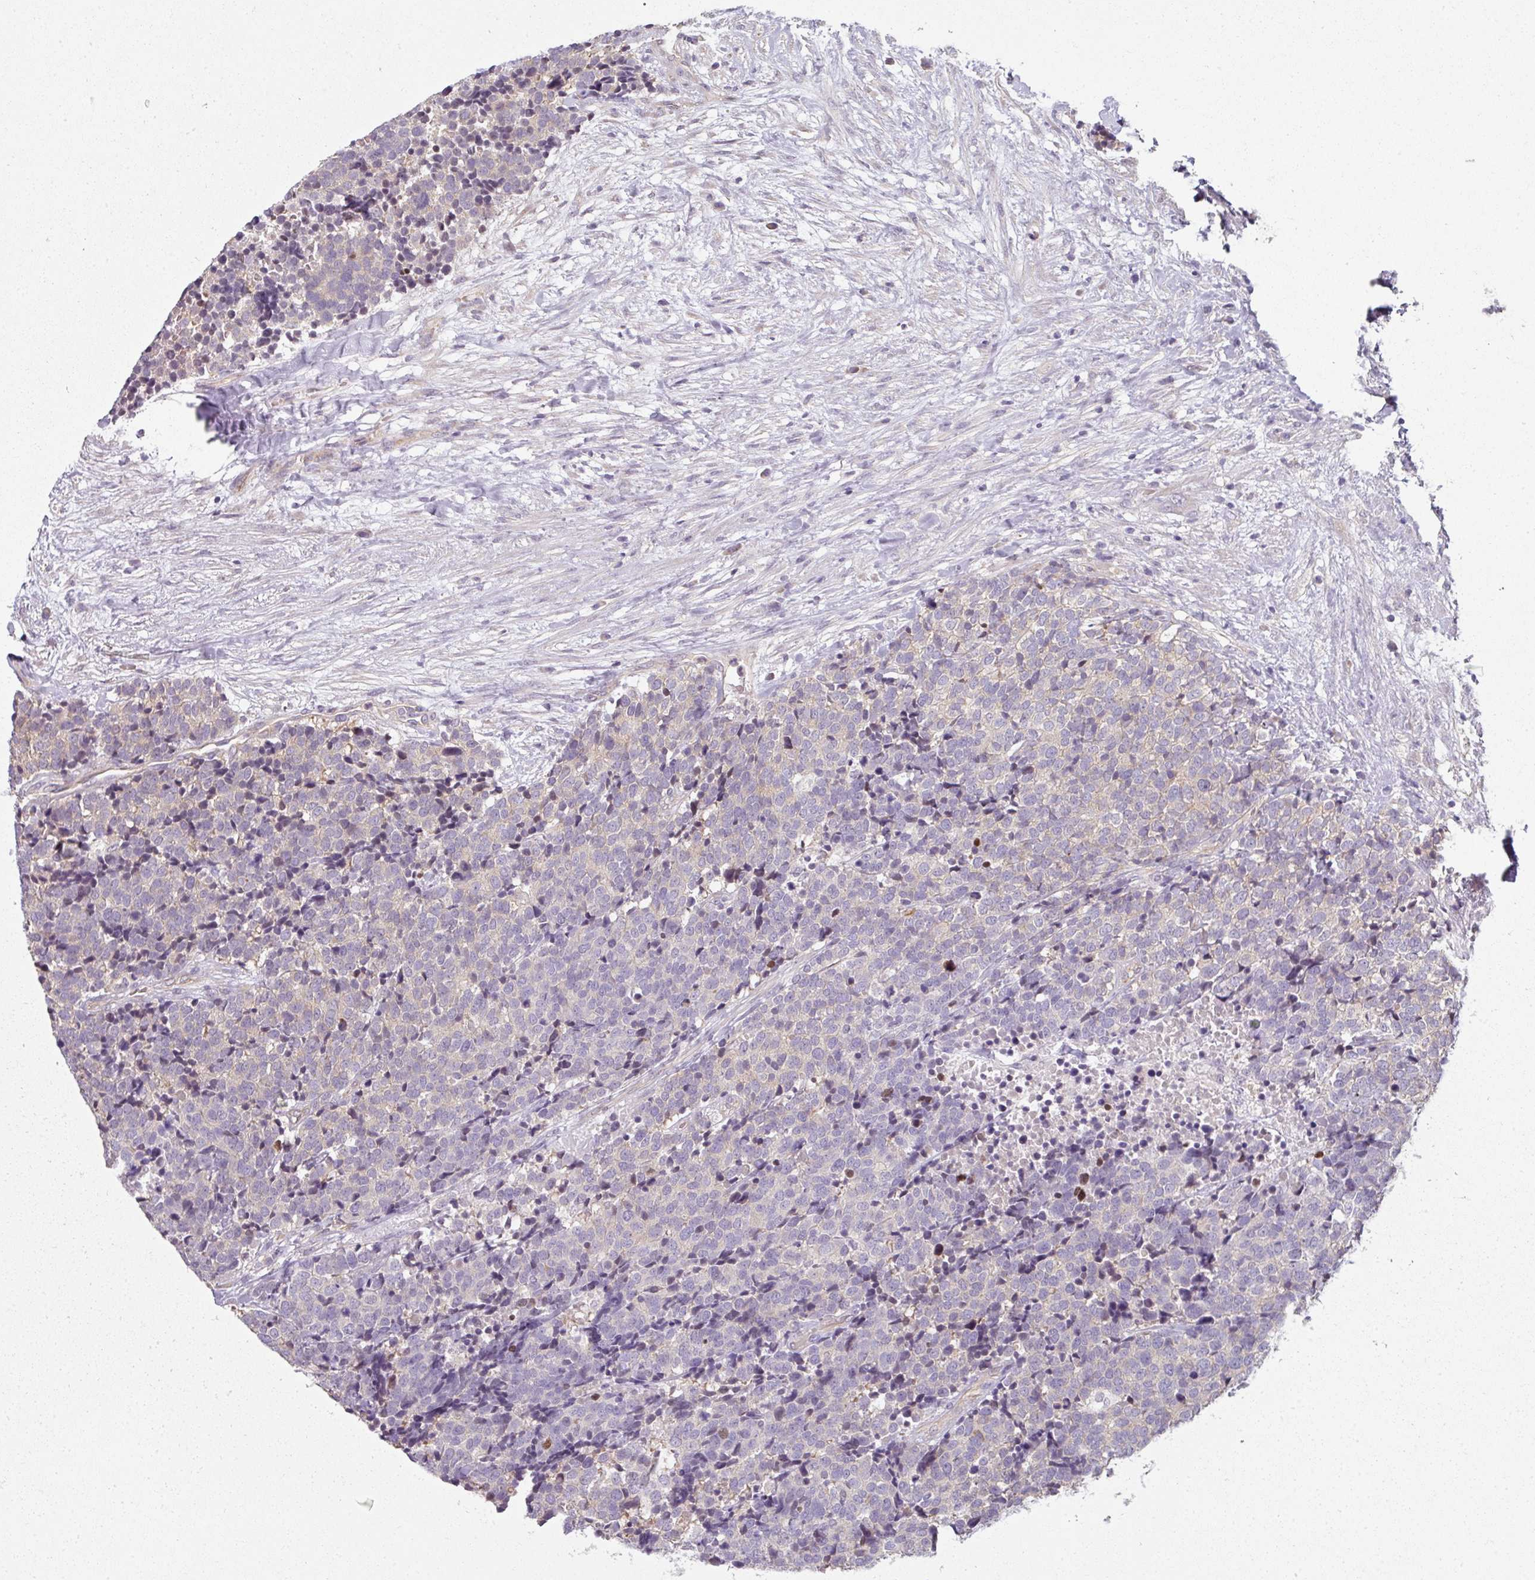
{"staining": {"intensity": "negative", "quantity": "none", "location": "none"}, "tissue": "carcinoid", "cell_type": "Tumor cells", "image_type": "cancer", "snomed": [{"axis": "morphology", "description": "Carcinoid, malignant, NOS"}, {"axis": "topography", "description": "Skin"}], "caption": "Carcinoid stained for a protein using IHC exhibits no staining tumor cells.", "gene": "C19orf33", "patient": {"sex": "female", "age": 79}}